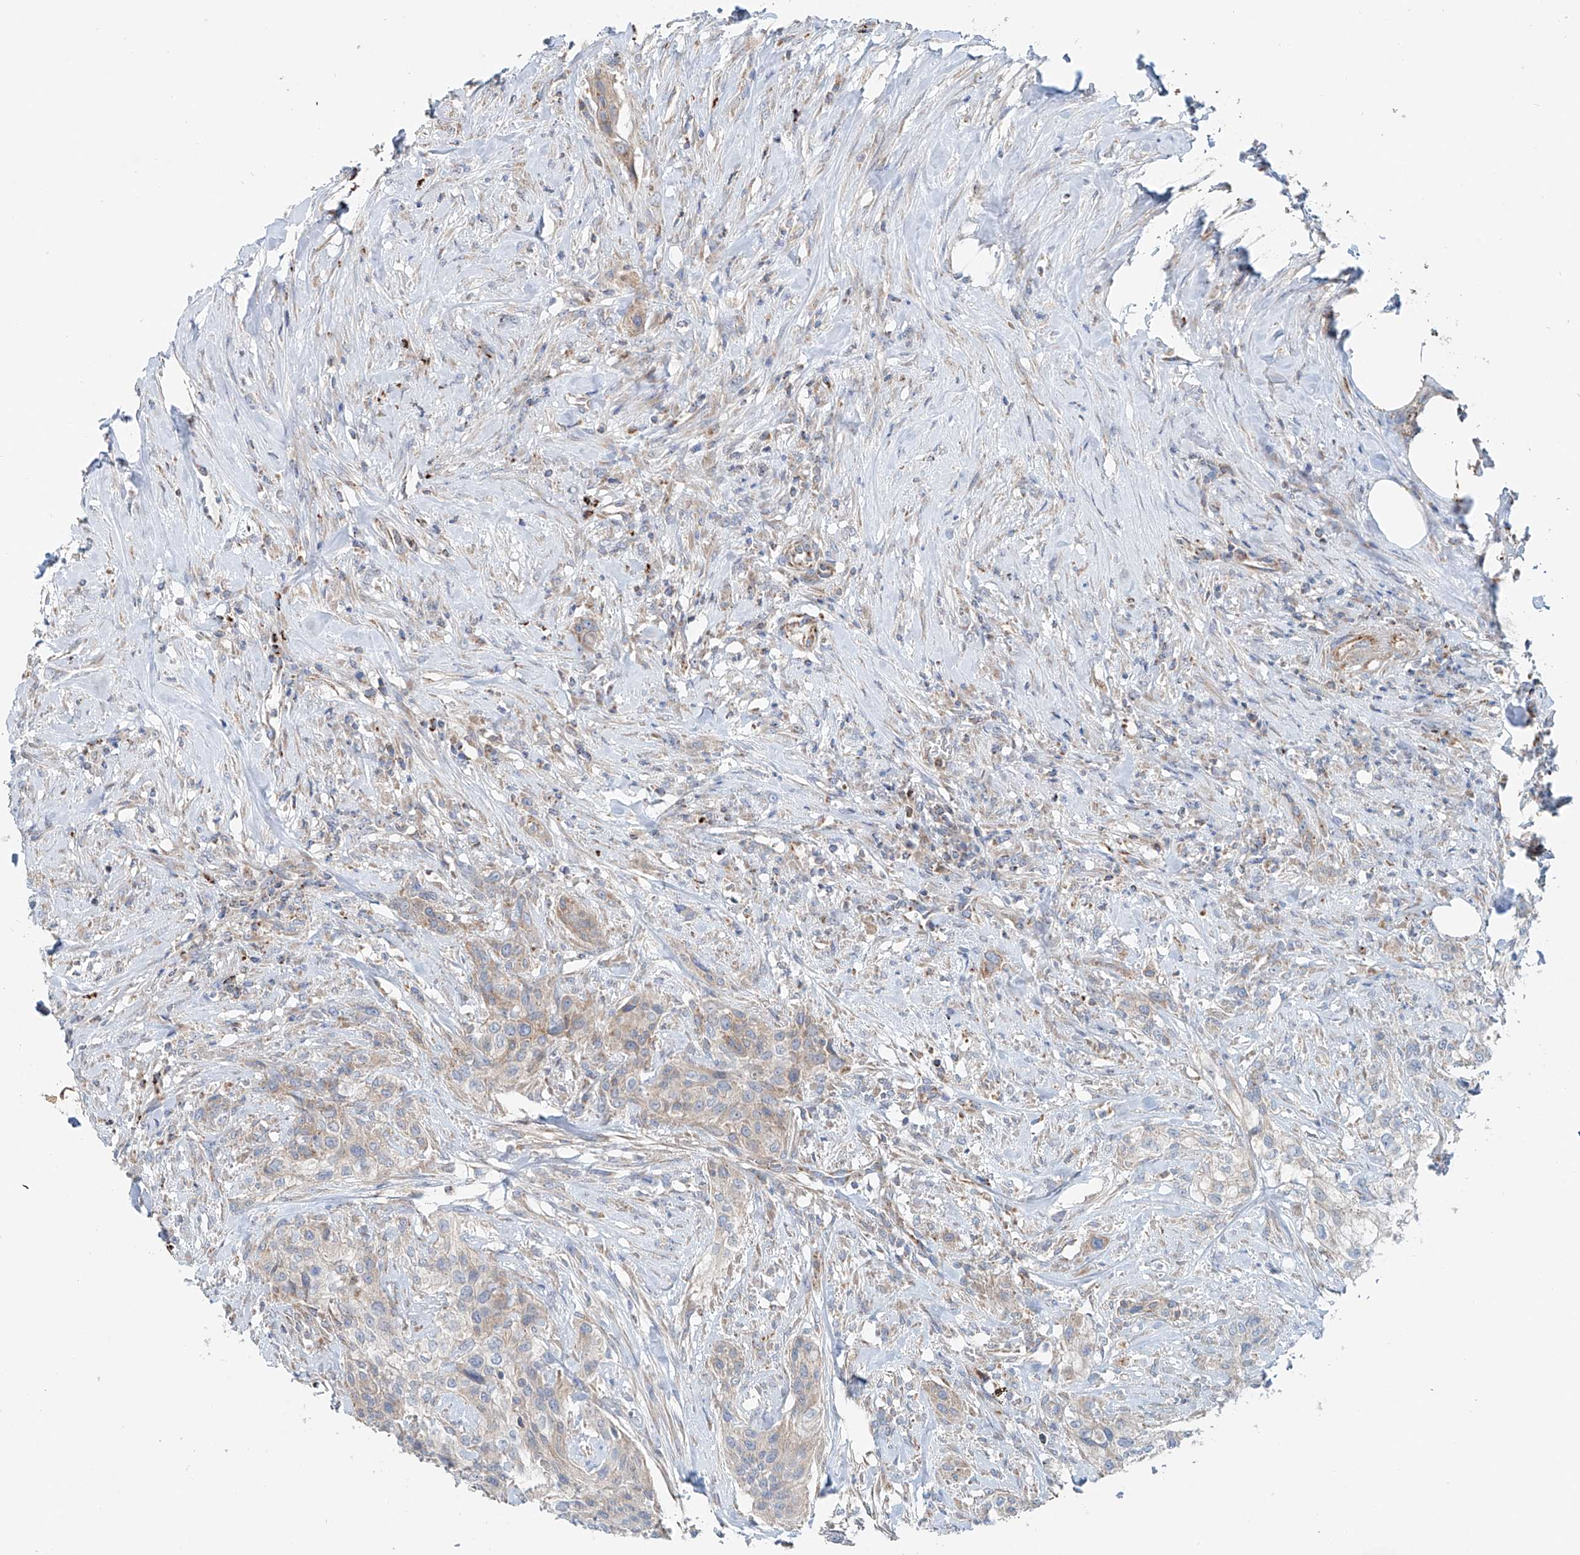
{"staining": {"intensity": "weak", "quantity": "<25%", "location": "cytoplasmic/membranous"}, "tissue": "urothelial cancer", "cell_type": "Tumor cells", "image_type": "cancer", "snomed": [{"axis": "morphology", "description": "Urothelial carcinoma, High grade"}, {"axis": "topography", "description": "Urinary bladder"}], "caption": "Immunohistochemistry (IHC) micrograph of human urothelial cancer stained for a protein (brown), which reveals no expression in tumor cells.", "gene": "CARD10", "patient": {"sex": "male", "age": 35}}